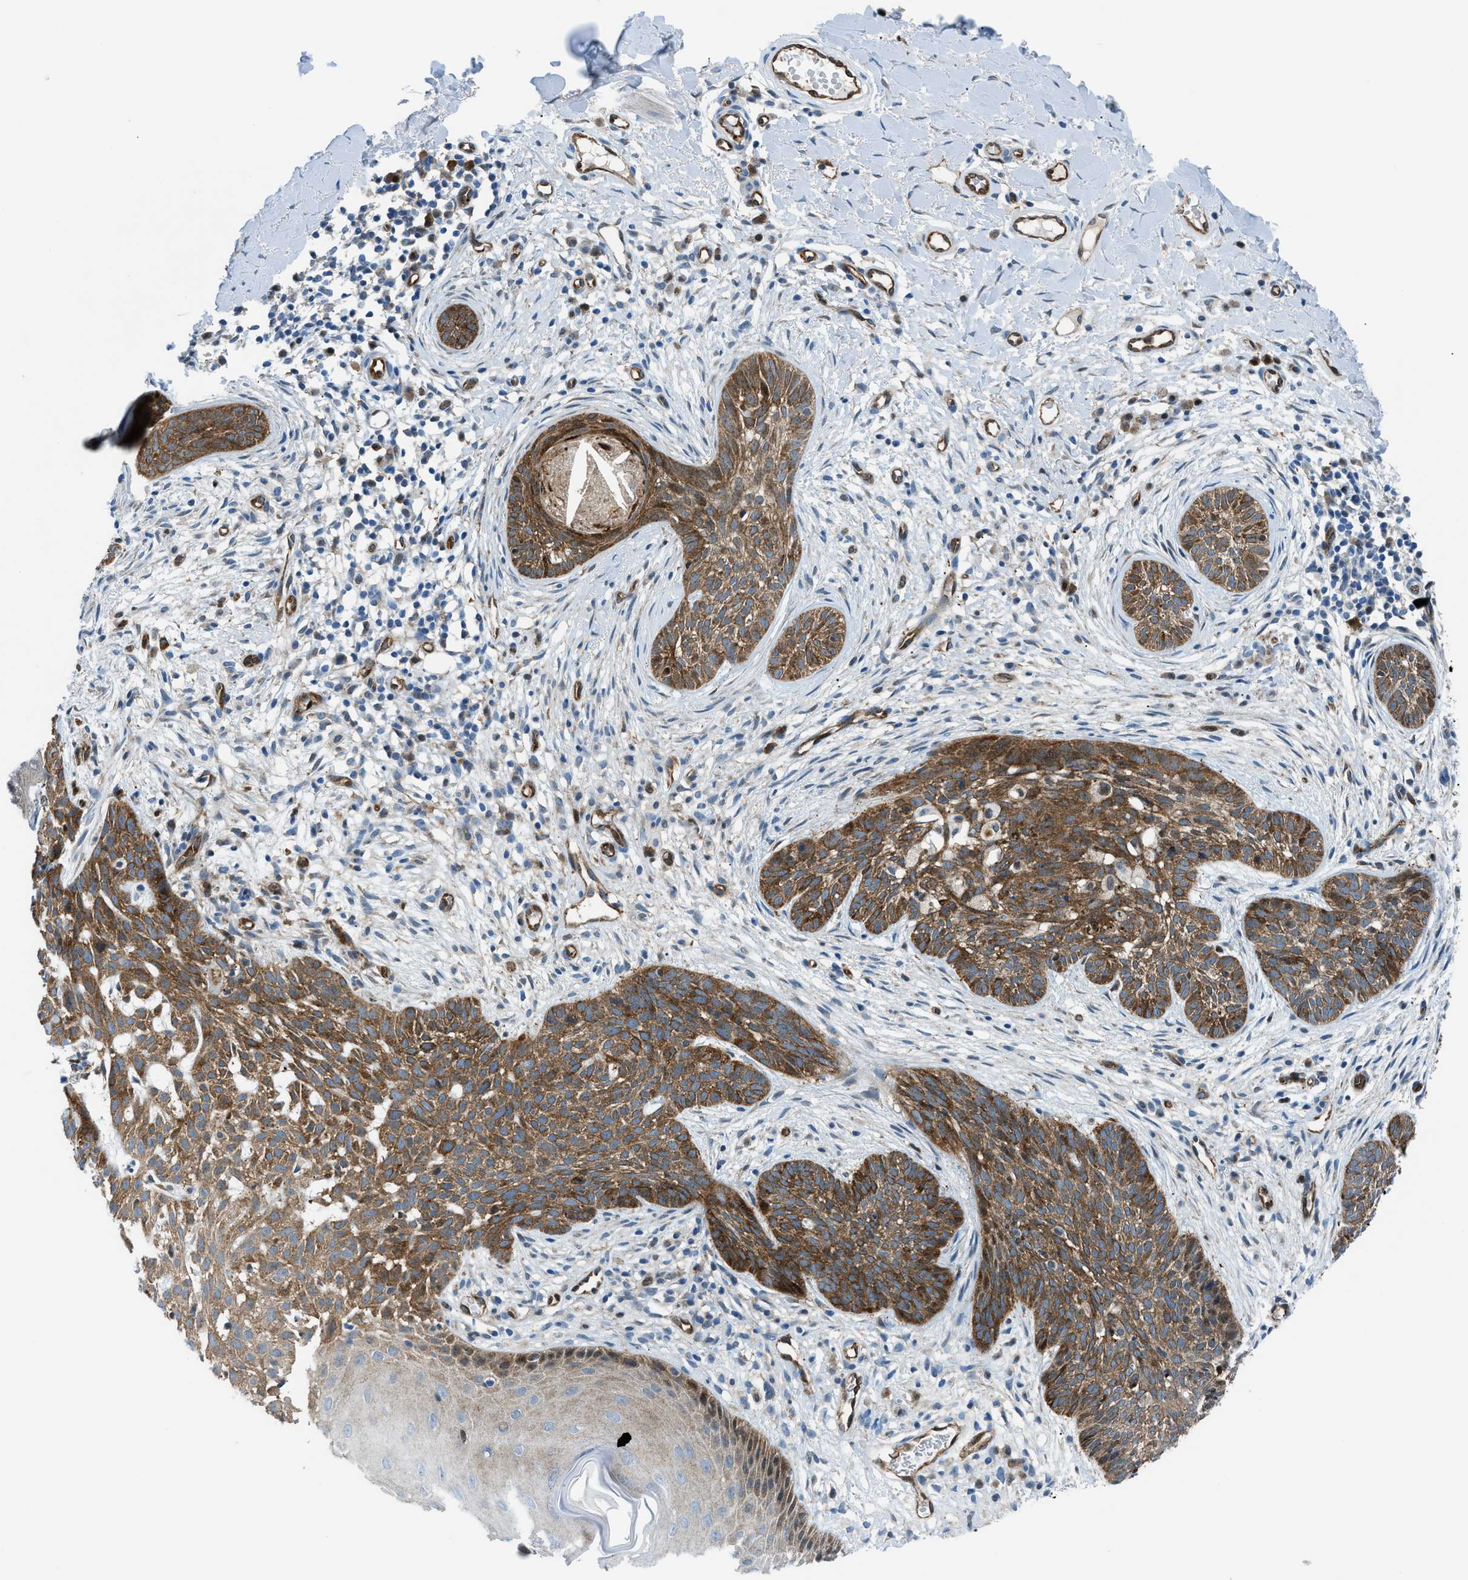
{"staining": {"intensity": "moderate", "quantity": ">75%", "location": "cytoplasmic/membranous"}, "tissue": "skin cancer", "cell_type": "Tumor cells", "image_type": "cancer", "snomed": [{"axis": "morphology", "description": "Basal cell carcinoma"}, {"axis": "topography", "description": "Skin"}], "caption": "The micrograph displays staining of skin cancer, revealing moderate cytoplasmic/membranous protein staining (brown color) within tumor cells.", "gene": "YWHAE", "patient": {"sex": "female", "age": 59}}